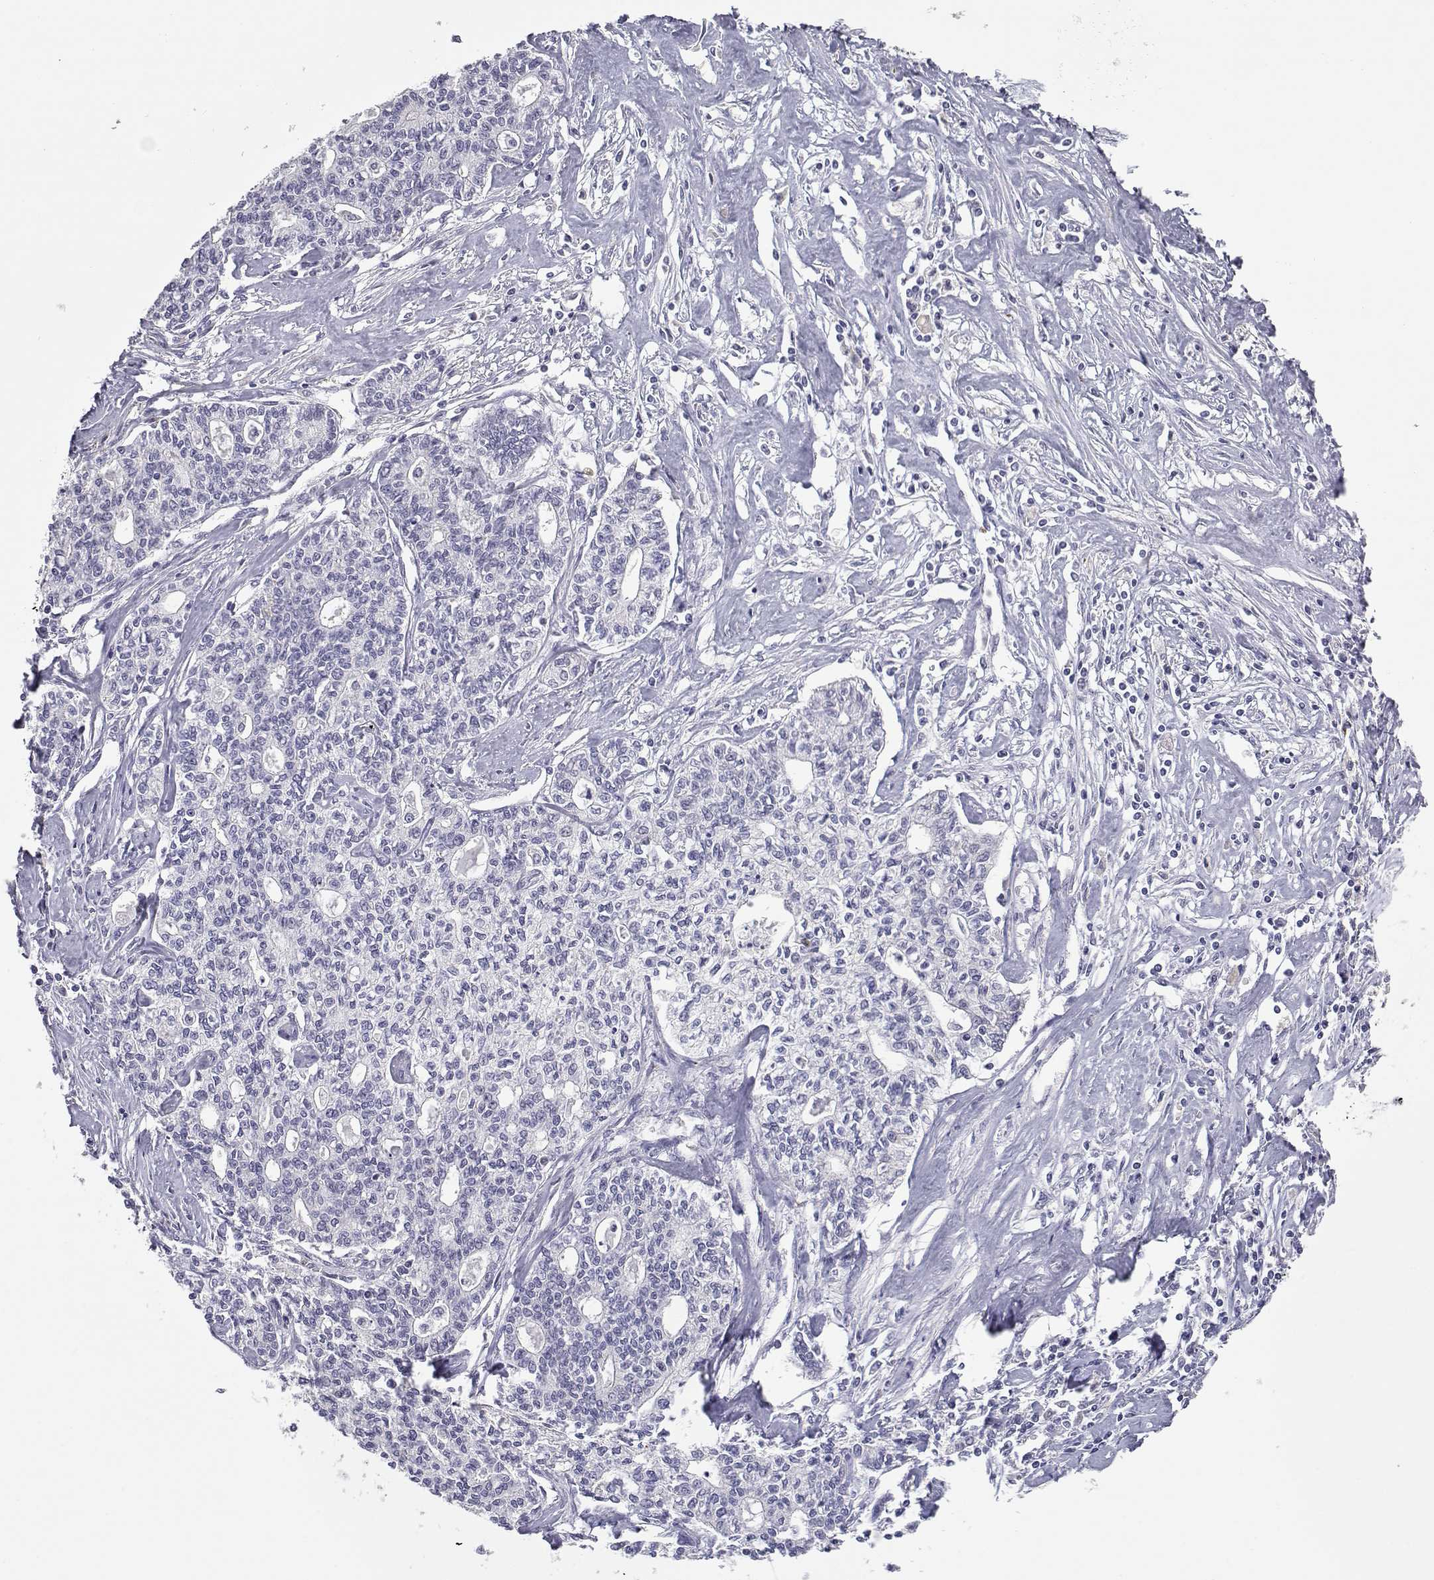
{"staining": {"intensity": "negative", "quantity": "none", "location": "none"}, "tissue": "liver cancer", "cell_type": "Tumor cells", "image_type": "cancer", "snomed": [{"axis": "morphology", "description": "Cholangiocarcinoma"}, {"axis": "topography", "description": "Liver"}], "caption": "This histopathology image is of cholangiocarcinoma (liver) stained with immunohistochemistry to label a protein in brown with the nuclei are counter-stained blue. There is no expression in tumor cells. (DAB (3,3'-diaminobenzidine) immunohistochemistry with hematoxylin counter stain).", "gene": "NPVF", "patient": {"sex": "female", "age": 61}}